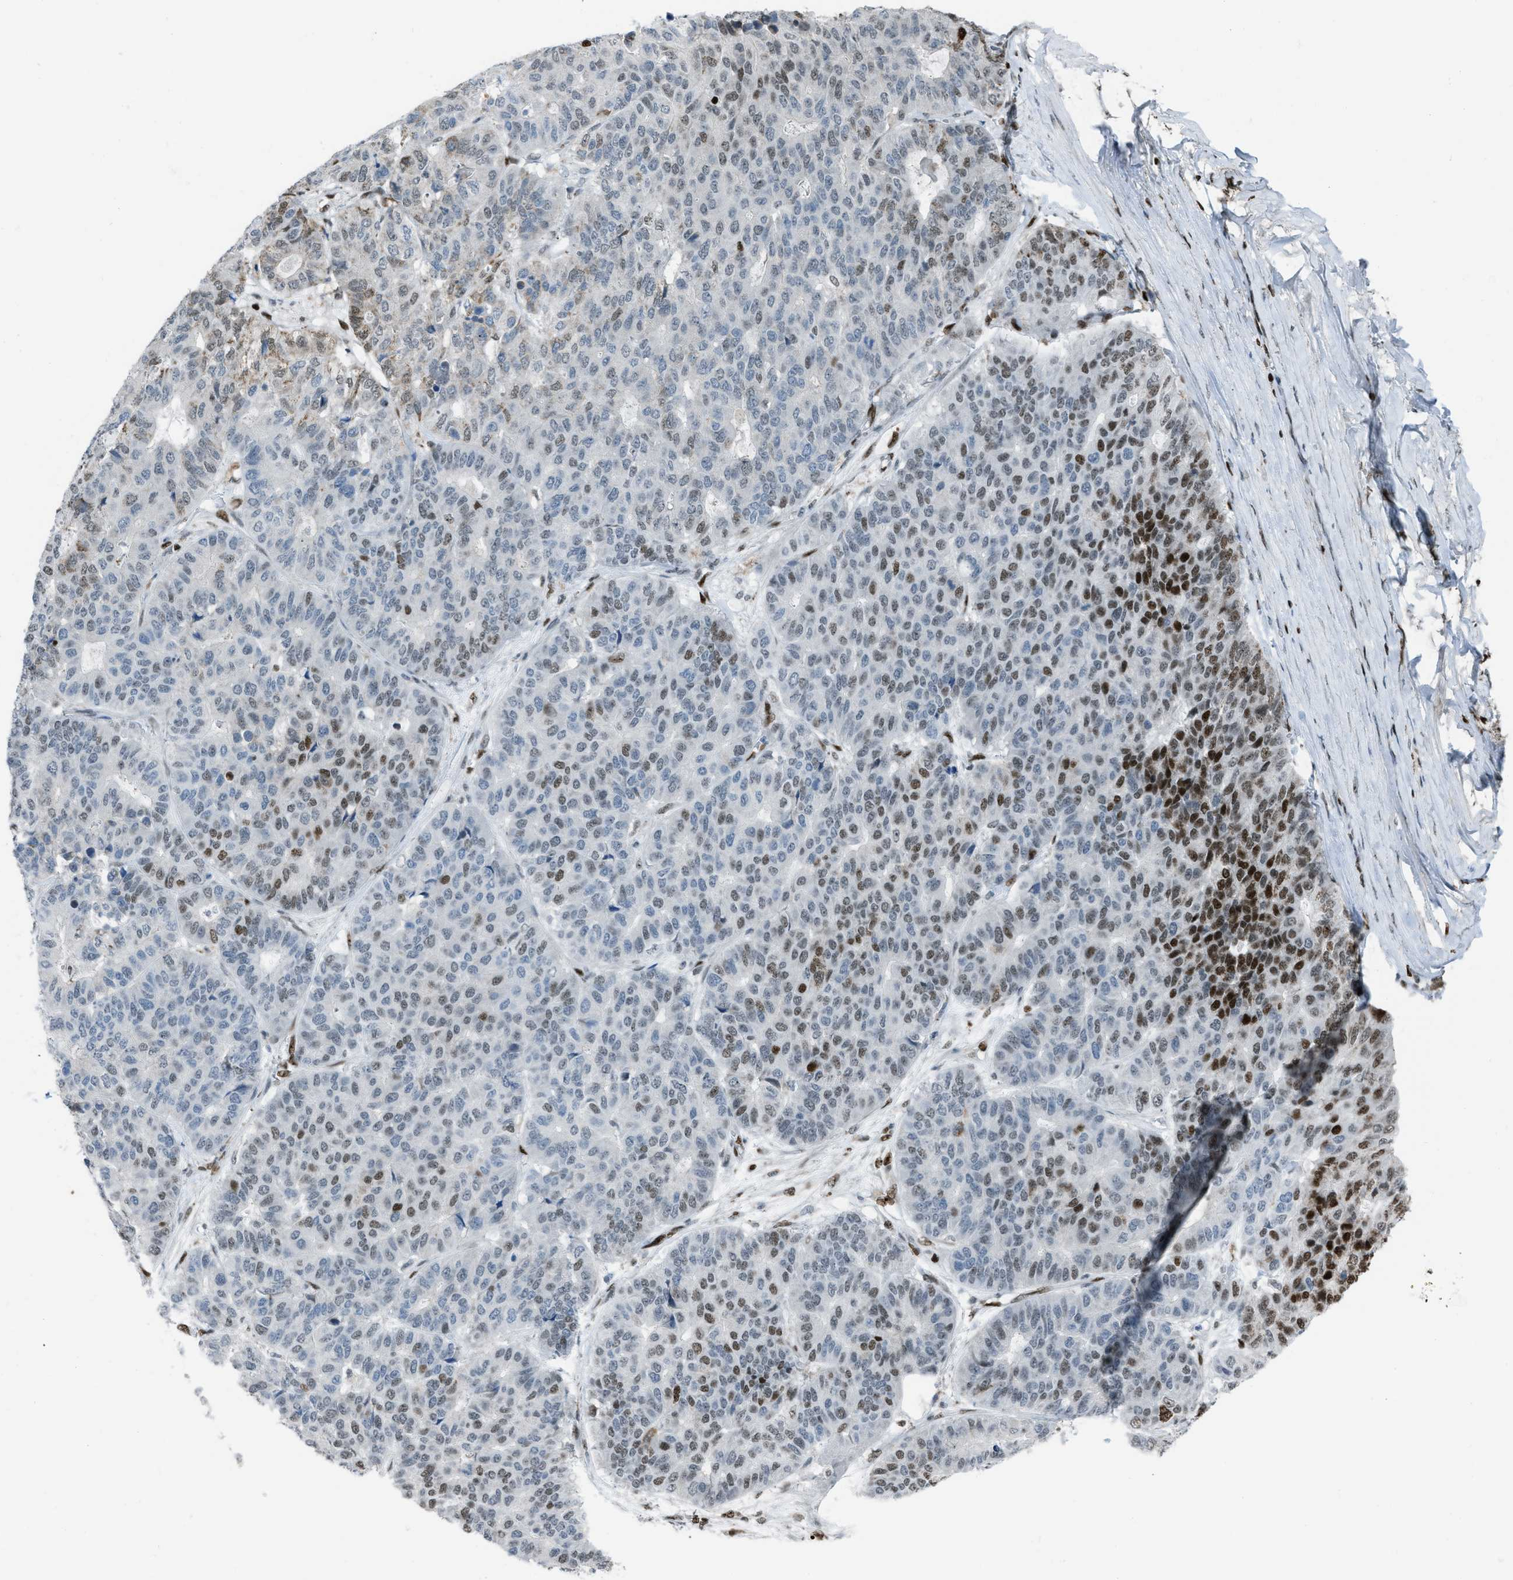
{"staining": {"intensity": "strong", "quantity": "<25%", "location": "nuclear"}, "tissue": "pancreatic cancer", "cell_type": "Tumor cells", "image_type": "cancer", "snomed": [{"axis": "morphology", "description": "Adenocarcinoma, NOS"}, {"axis": "topography", "description": "Pancreas"}], "caption": "There is medium levels of strong nuclear expression in tumor cells of pancreatic cancer, as demonstrated by immunohistochemical staining (brown color).", "gene": "SLFN5", "patient": {"sex": "male", "age": 50}}